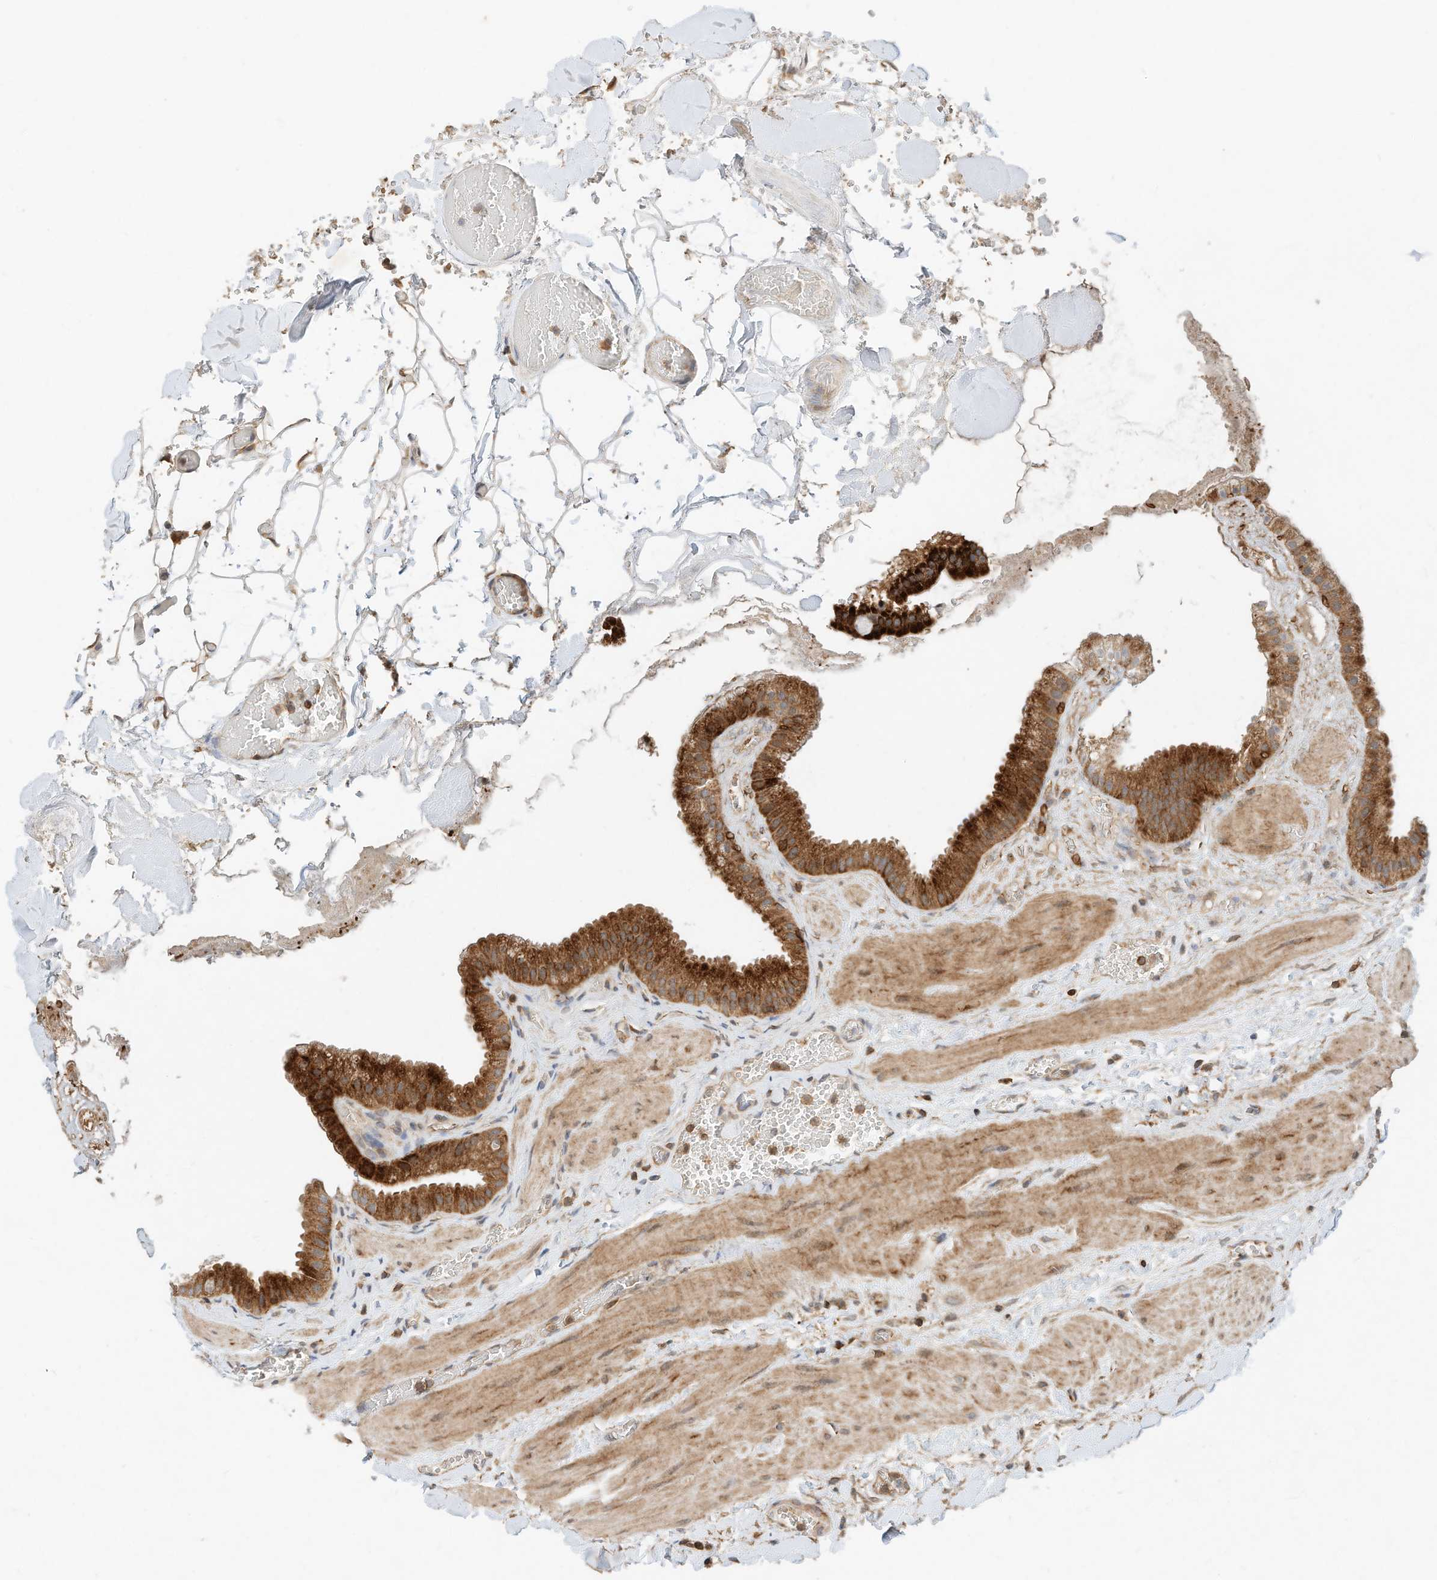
{"staining": {"intensity": "strong", "quantity": ">75%", "location": "cytoplasmic/membranous"}, "tissue": "gallbladder", "cell_type": "Glandular cells", "image_type": "normal", "snomed": [{"axis": "morphology", "description": "Normal tissue, NOS"}, {"axis": "topography", "description": "Gallbladder"}], "caption": "IHC micrograph of normal gallbladder: human gallbladder stained using IHC reveals high levels of strong protein expression localized specifically in the cytoplasmic/membranous of glandular cells, appearing as a cytoplasmic/membranous brown color.", "gene": "CPAMD8", "patient": {"sex": "male", "age": 55}}